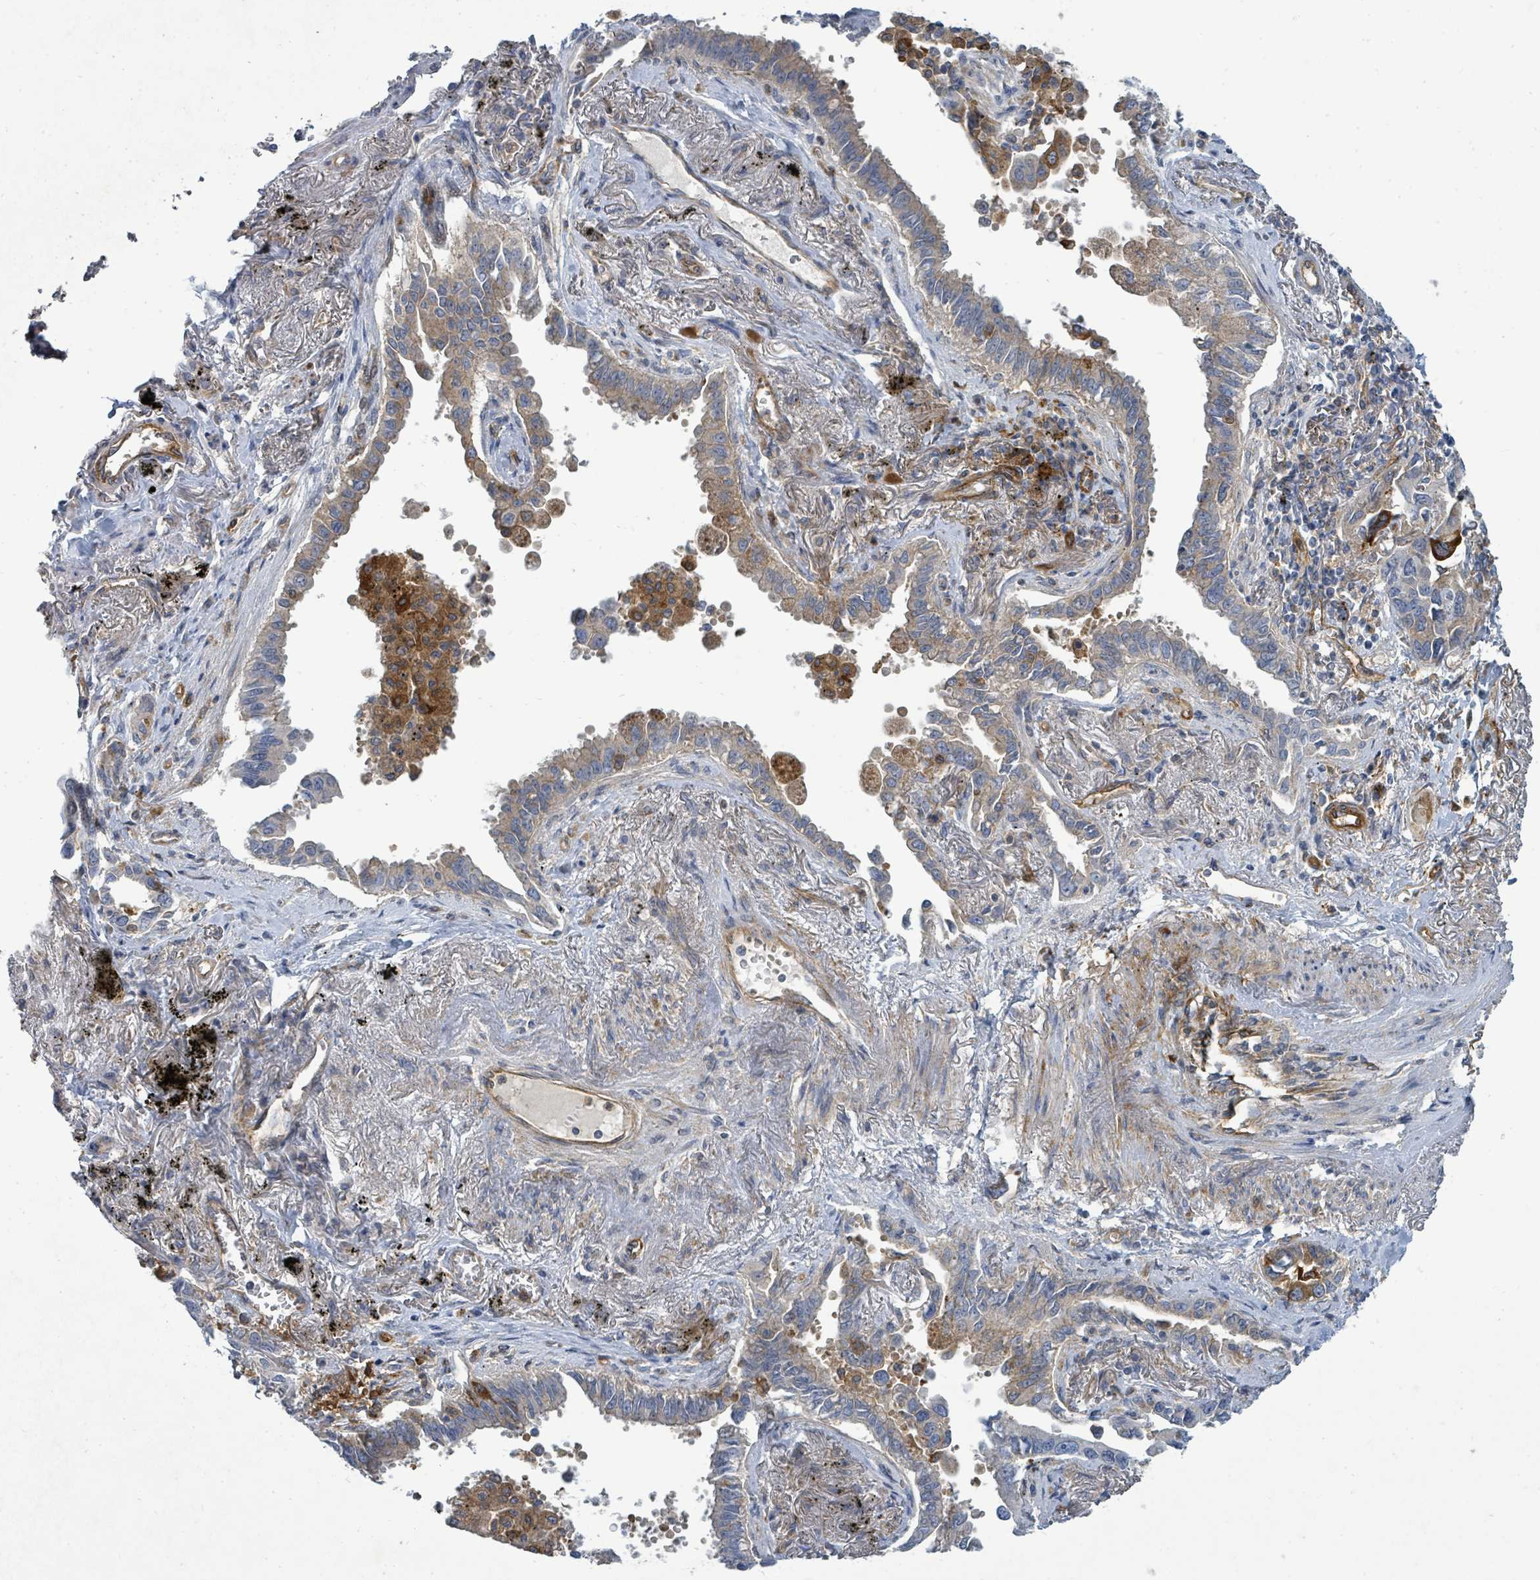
{"staining": {"intensity": "moderate", "quantity": "<25%", "location": "cytoplasmic/membranous"}, "tissue": "lung cancer", "cell_type": "Tumor cells", "image_type": "cancer", "snomed": [{"axis": "morphology", "description": "Adenocarcinoma, NOS"}, {"axis": "topography", "description": "Lung"}], "caption": "An image of human lung cancer (adenocarcinoma) stained for a protein shows moderate cytoplasmic/membranous brown staining in tumor cells.", "gene": "IFIT1", "patient": {"sex": "male", "age": 67}}